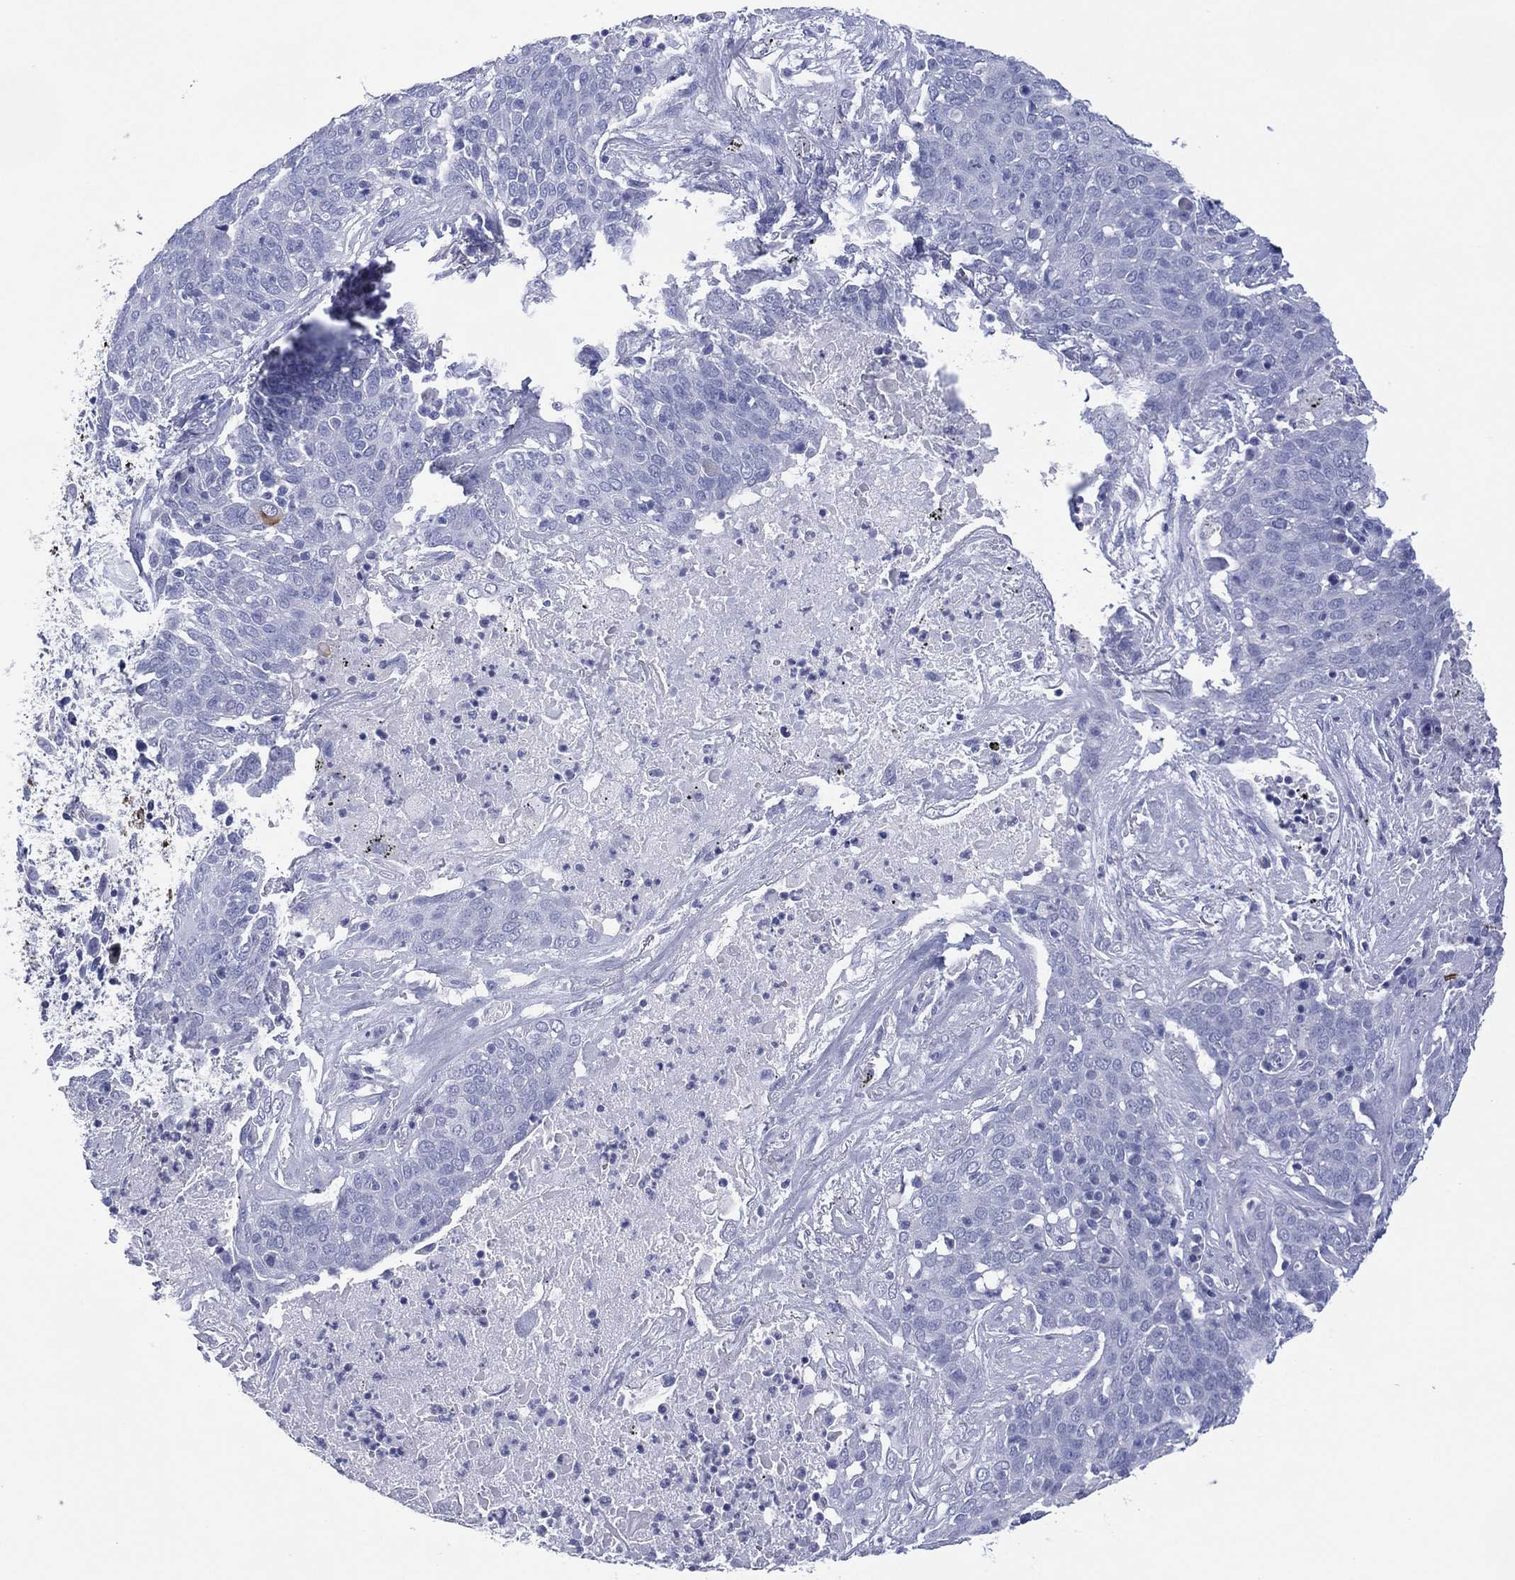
{"staining": {"intensity": "negative", "quantity": "none", "location": "none"}, "tissue": "lung cancer", "cell_type": "Tumor cells", "image_type": "cancer", "snomed": [{"axis": "morphology", "description": "Squamous cell carcinoma, NOS"}, {"axis": "topography", "description": "Lung"}], "caption": "High magnification brightfield microscopy of squamous cell carcinoma (lung) stained with DAB (3,3'-diaminobenzidine) (brown) and counterstained with hematoxylin (blue): tumor cells show no significant expression. The staining is performed using DAB brown chromogen with nuclei counter-stained in using hematoxylin.", "gene": "DSG1", "patient": {"sex": "male", "age": 82}}